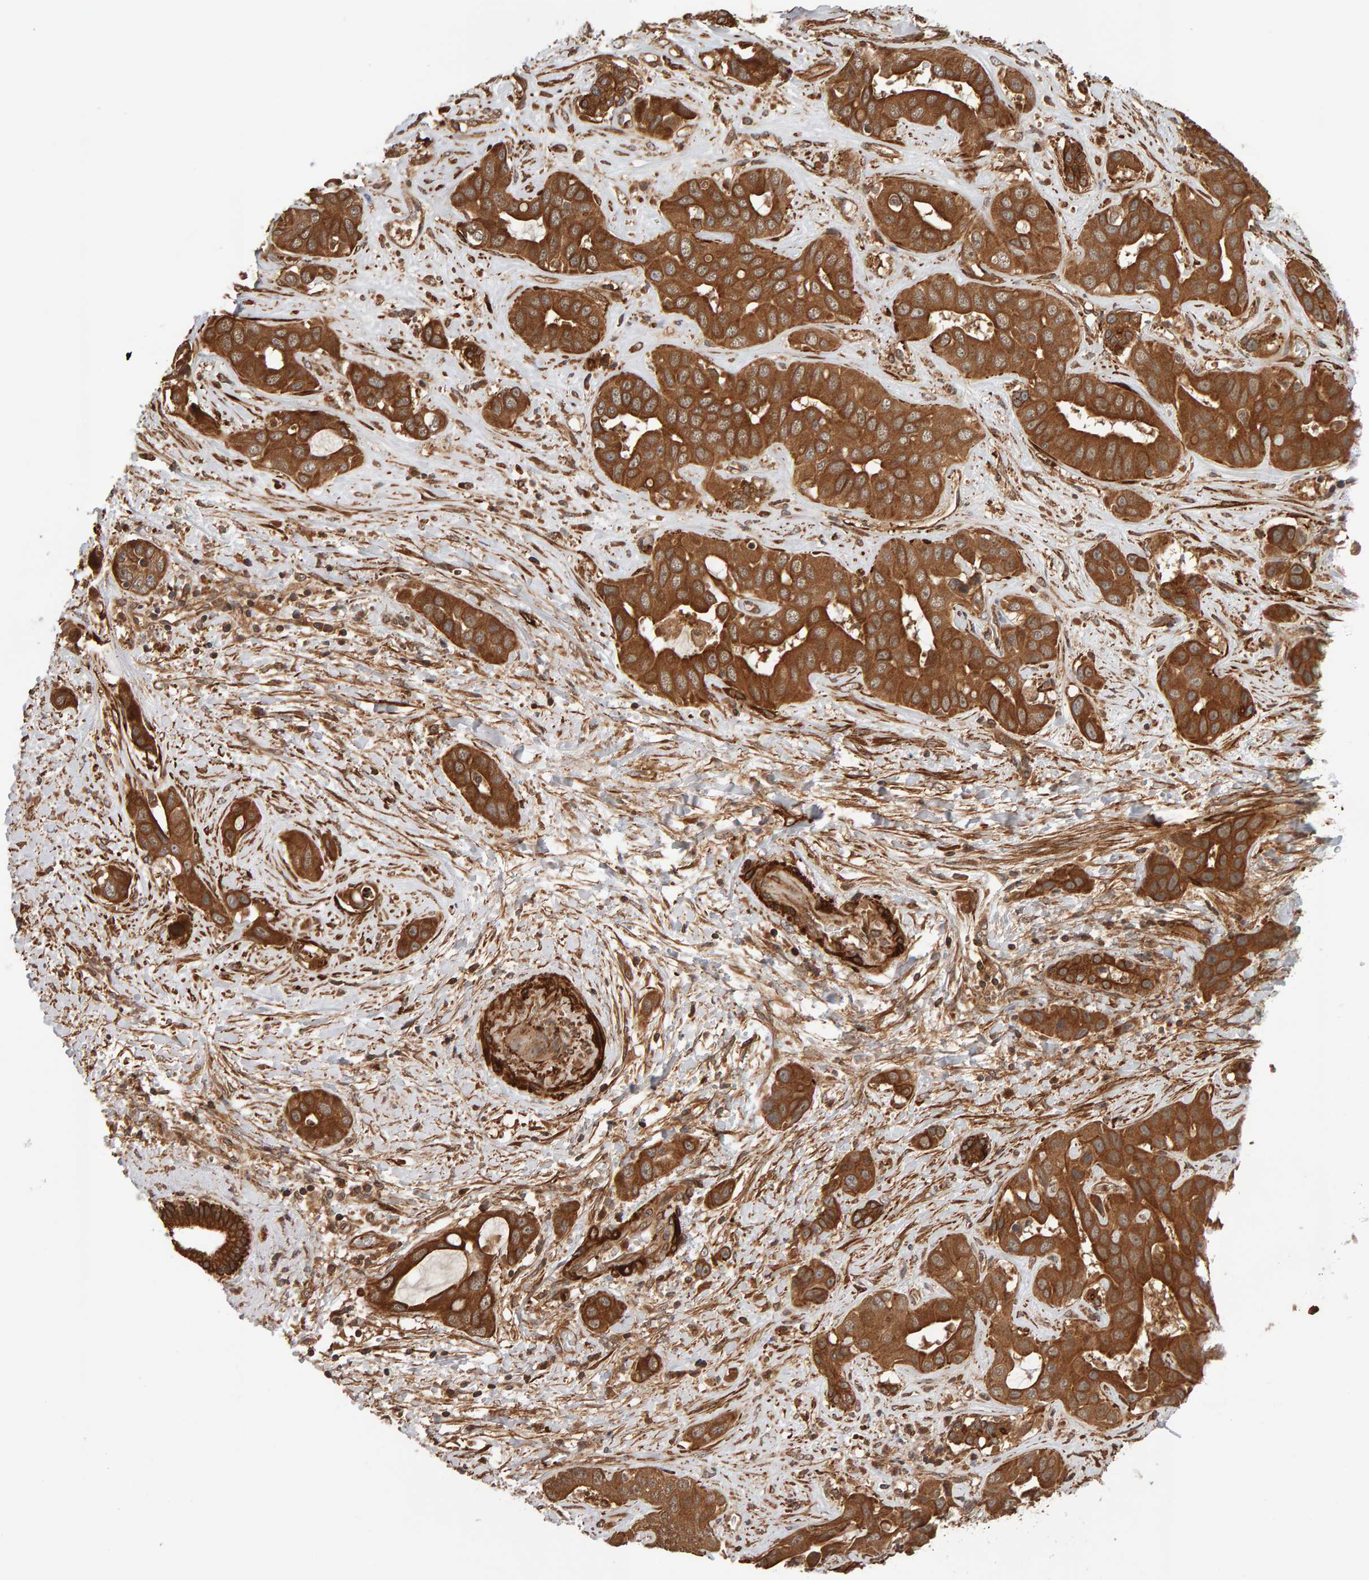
{"staining": {"intensity": "strong", "quantity": ">75%", "location": "cytoplasmic/membranous"}, "tissue": "liver cancer", "cell_type": "Tumor cells", "image_type": "cancer", "snomed": [{"axis": "morphology", "description": "Cholangiocarcinoma"}, {"axis": "topography", "description": "Liver"}], "caption": "Immunohistochemical staining of liver cancer displays high levels of strong cytoplasmic/membranous protein staining in approximately >75% of tumor cells.", "gene": "SYNRG", "patient": {"sex": "female", "age": 52}}